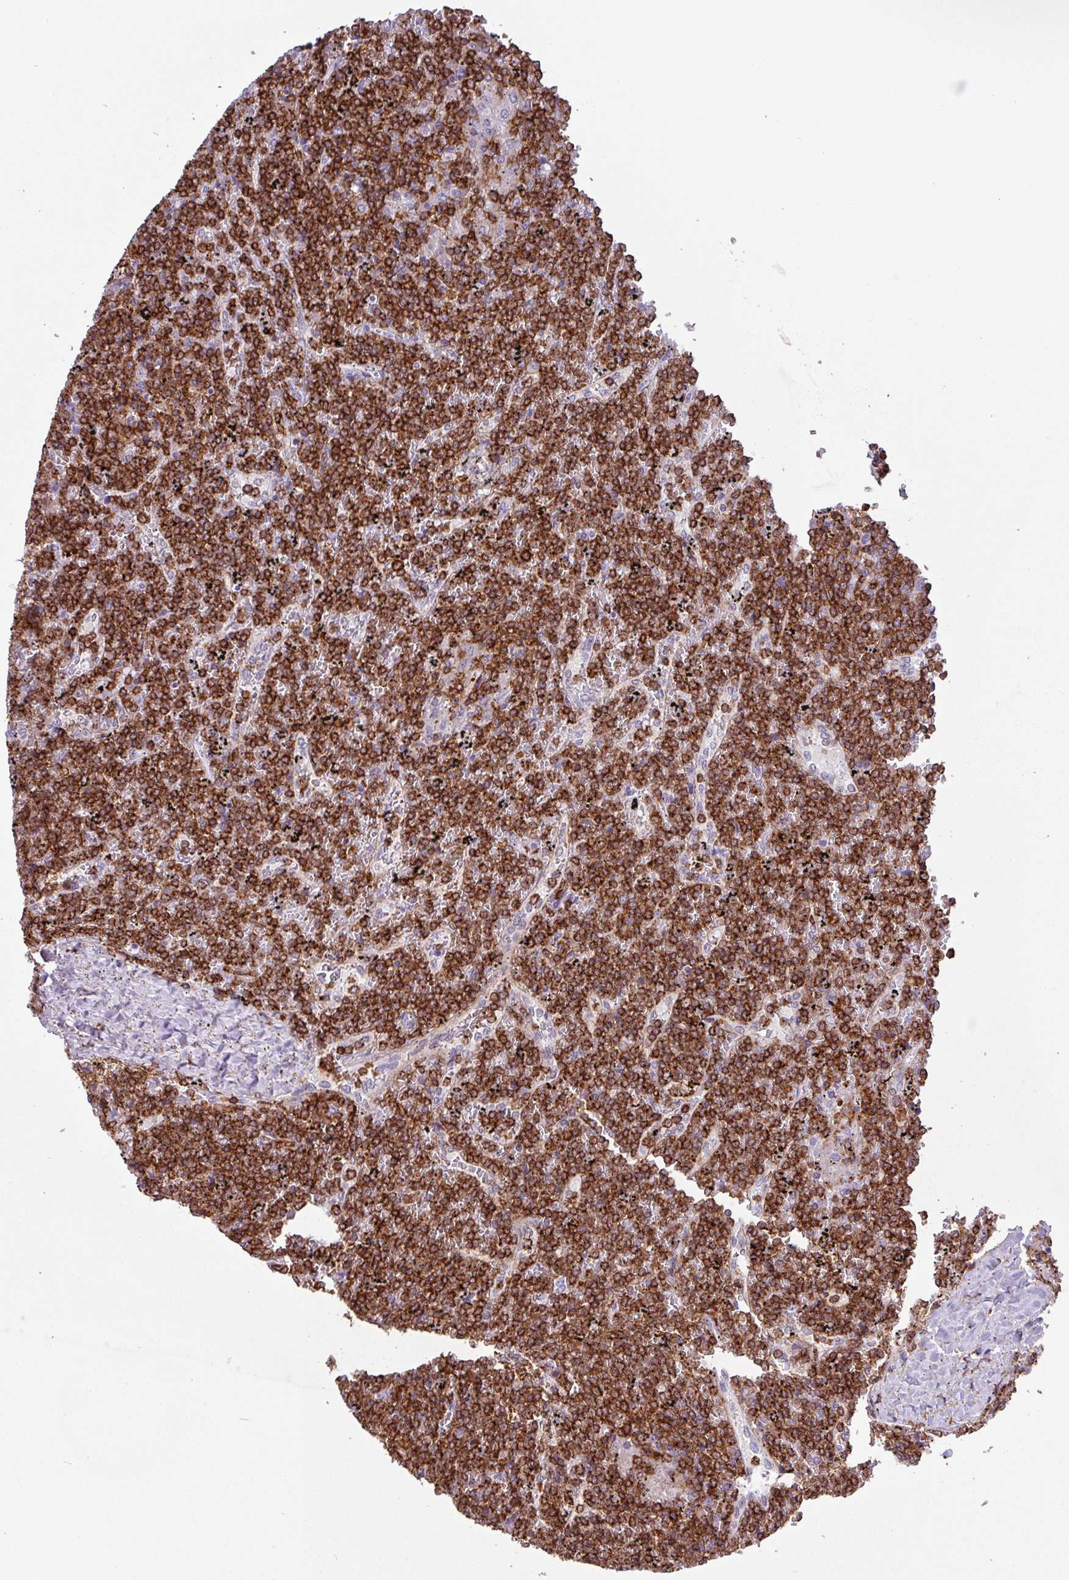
{"staining": {"intensity": "strong", "quantity": ">75%", "location": "cytoplasmic/membranous"}, "tissue": "lymphoma", "cell_type": "Tumor cells", "image_type": "cancer", "snomed": [{"axis": "morphology", "description": "Malignant lymphoma, non-Hodgkin's type, Low grade"}, {"axis": "topography", "description": "Spleen"}], "caption": "Immunohistochemistry histopathology image of low-grade malignant lymphoma, non-Hodgkin's type stained for a protein (brown), which shows high levels of strong cytoplasmic/membranous staining in approximately >75% of tumor cells.", "gene": "PPP1R18", "patient": {"sex": "female", "age": 19}}